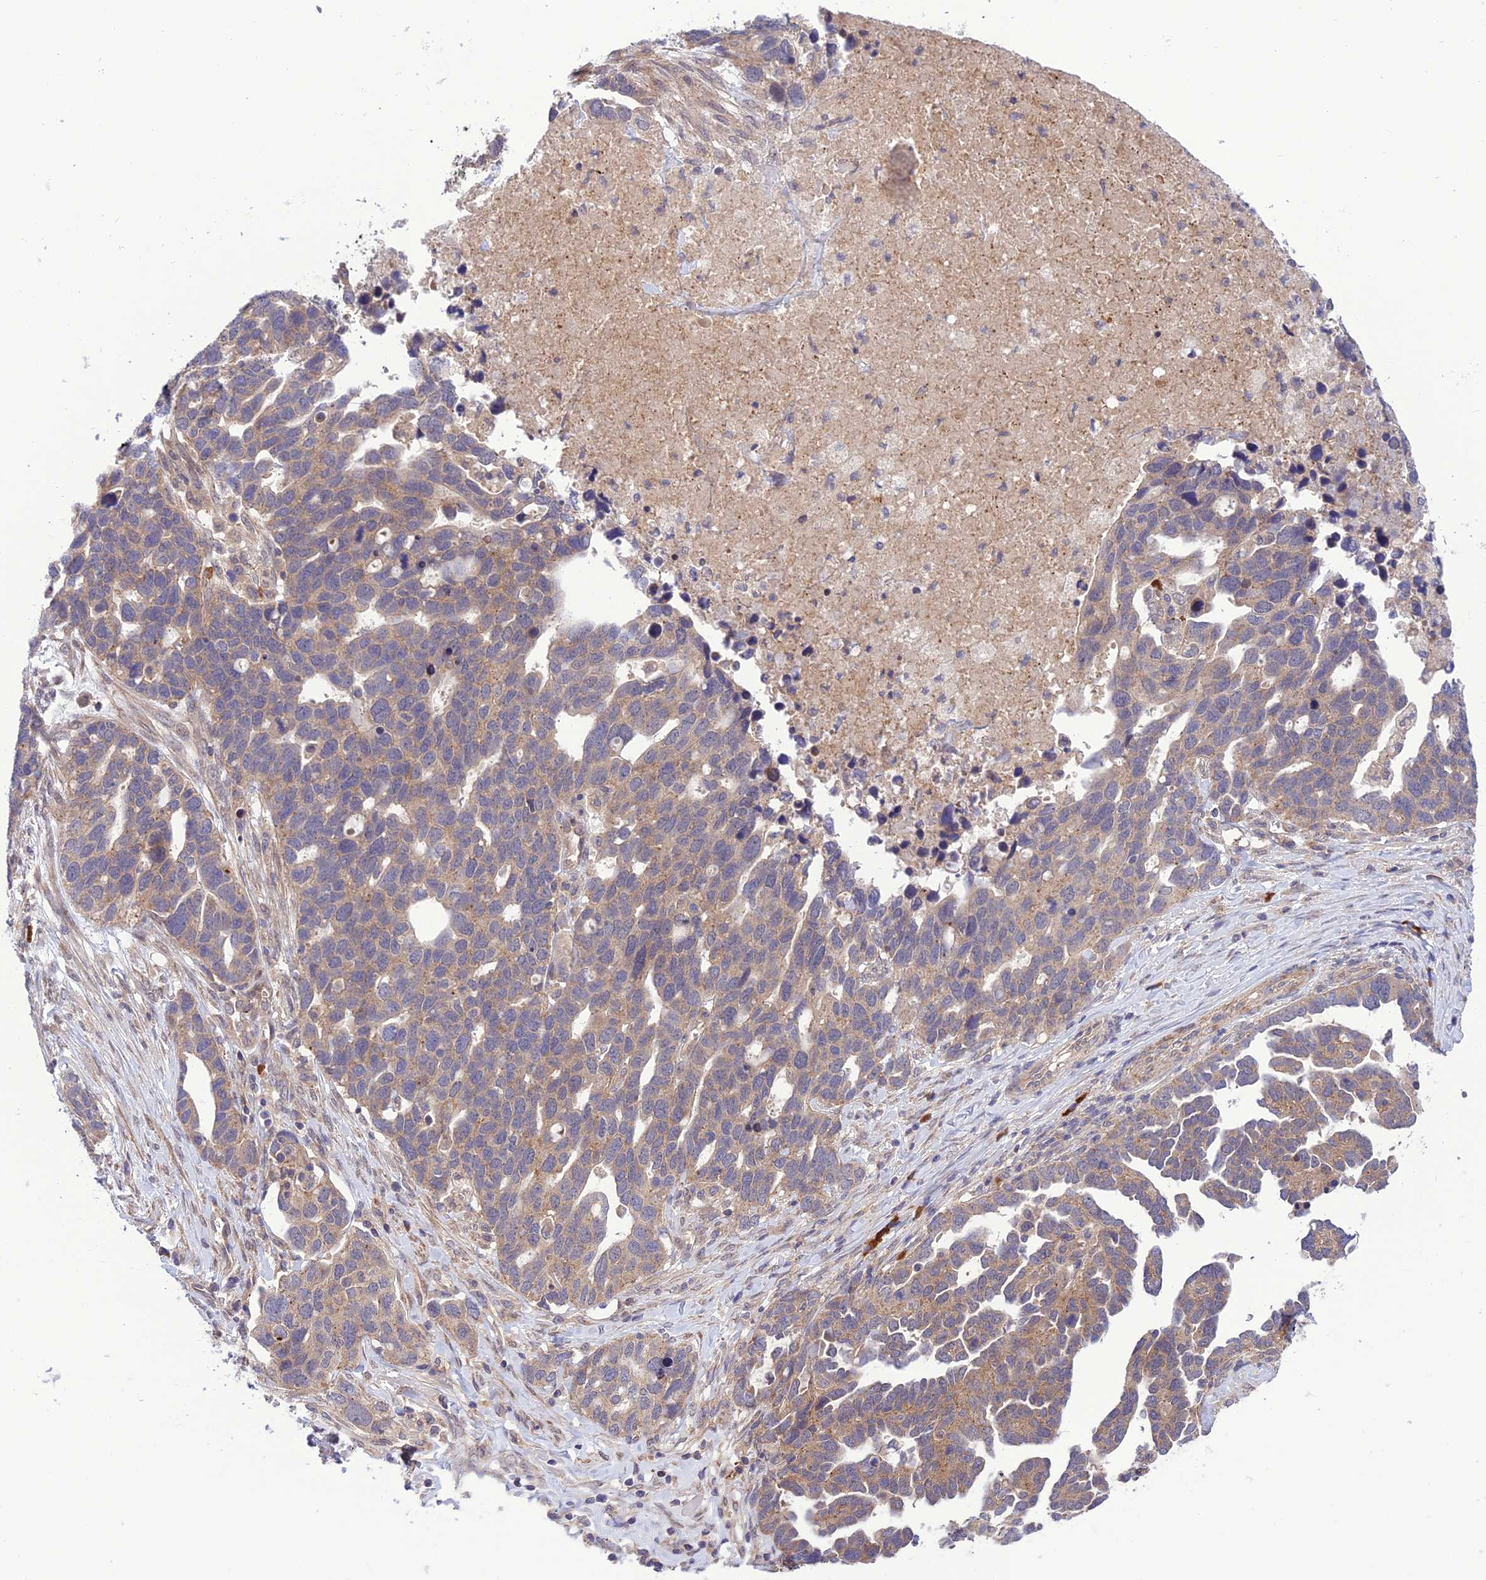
{"staining": {"intensity": "weak", "quantity": "<25%", "location": "cytoplasmic/membranous"}, "tissue": "ovarian cancer", "cell_type": "Tumor cells", "image_type": "cancer", "snomed": [{"axis": "morphology", "description": "Cystadenocarcinoma, serous, NOS"}, {"axis": "topography", "description": "Ovary"}], "caption": "Serous cystadenocarcinoma (ovarian) stained for a protein using immunohistochemistry (IHC) displays no expression tumor cells.", "gene": "UROS", "patient": {"sex": "female", "age": 54}}